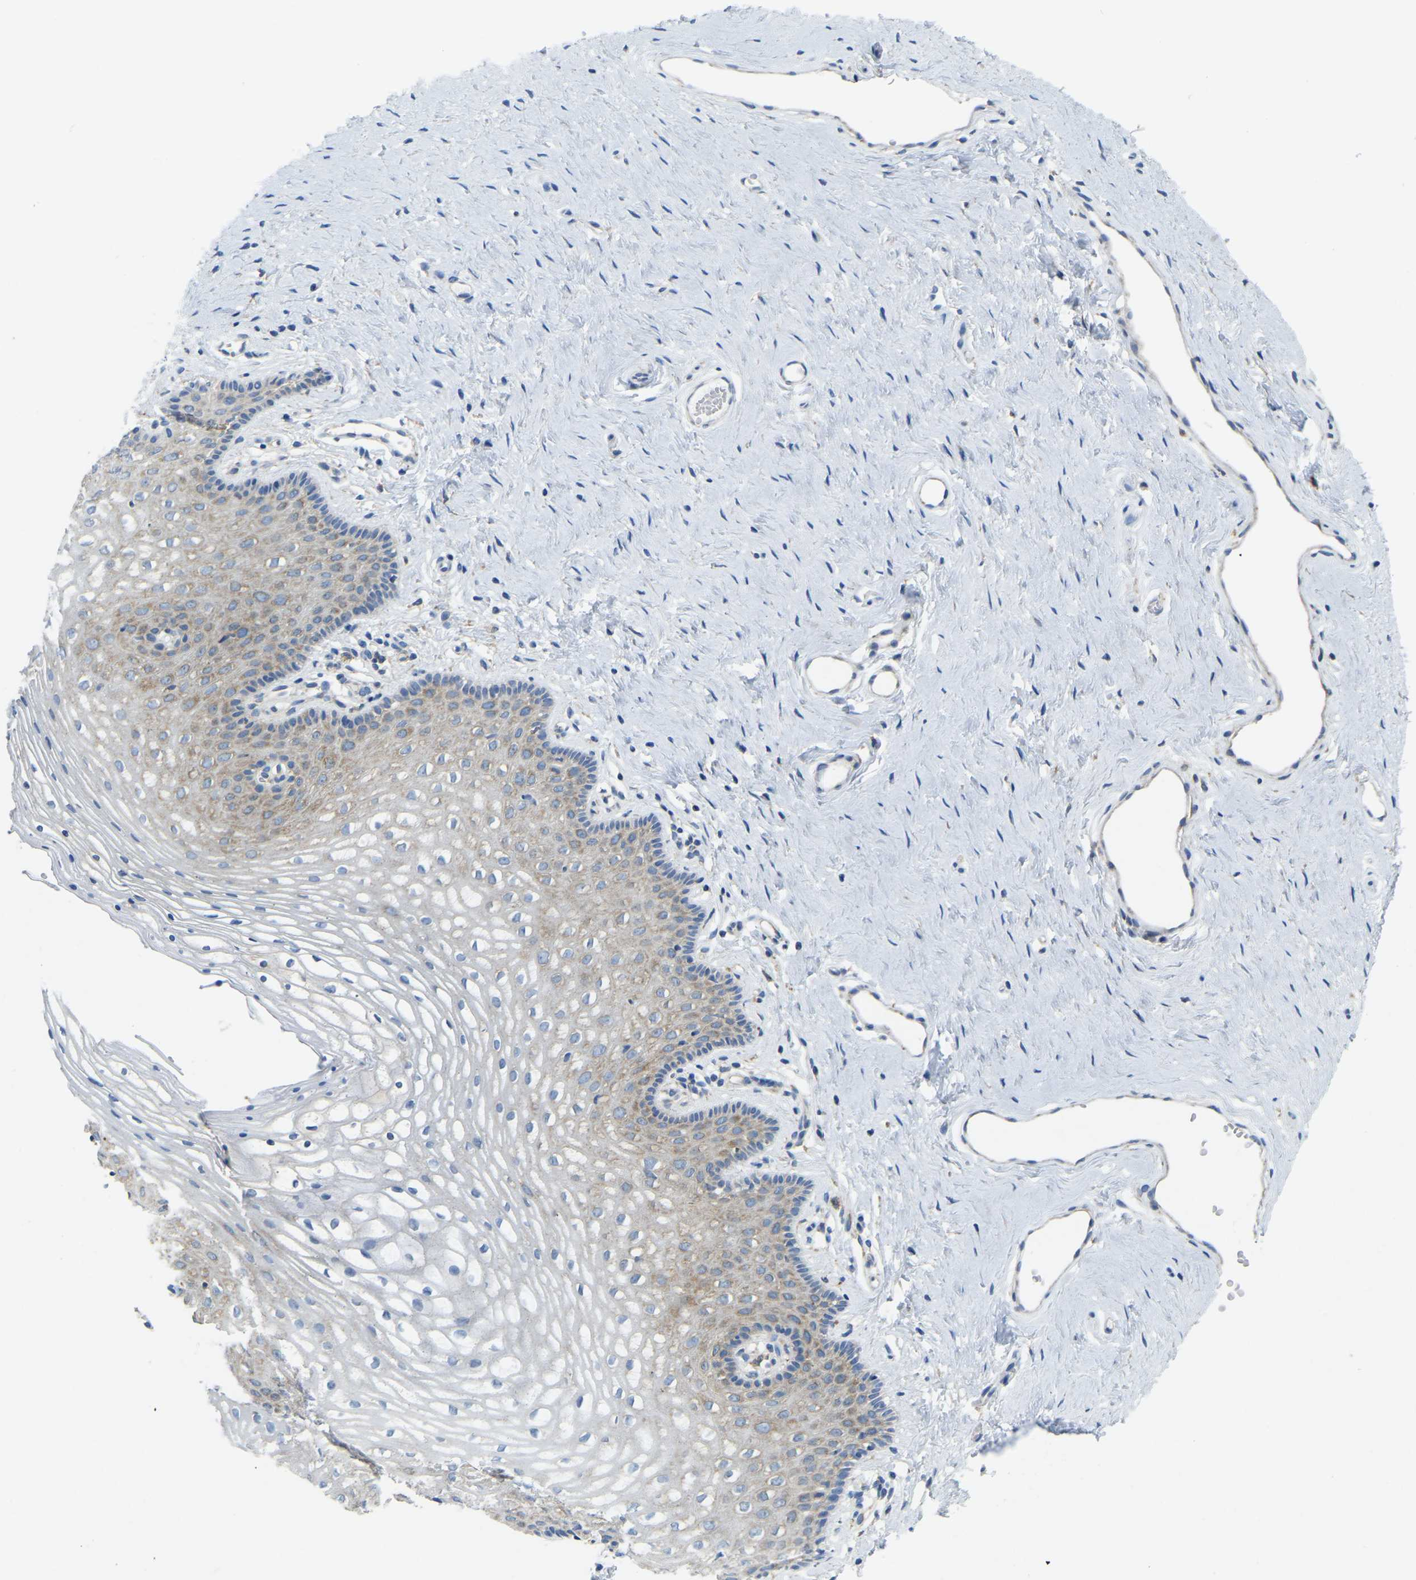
{"staining": {"intensity": "weak", "quantity": "25%-75%", "location": "cytoplasmic/membranous"}, "tissue": "vagina", "cell_type": "Squamous epithelial cells", "image_type": "normal", "snomed": [{"axis": "morphology", "description": "Normal tissue, NOS"}, {"axis": "topography", "description": "Vagina"}], "caption": "Immunohistochemistry (IHC) staining of benign vagina, which exhibits low levels of weak cytoplasmic/membranous staining in approximately 25%-75% of squamous epithelial cells indicating weak cytoplasmic/membranous protein positivity. The staining was performed using DAB (3,3'-diaminobenzidine) (brown) for protein detection and nuclei were counterstained in hematoxylin (blue).", "gene": "SND1", "patient": {"sex": "female", "age": 32}}